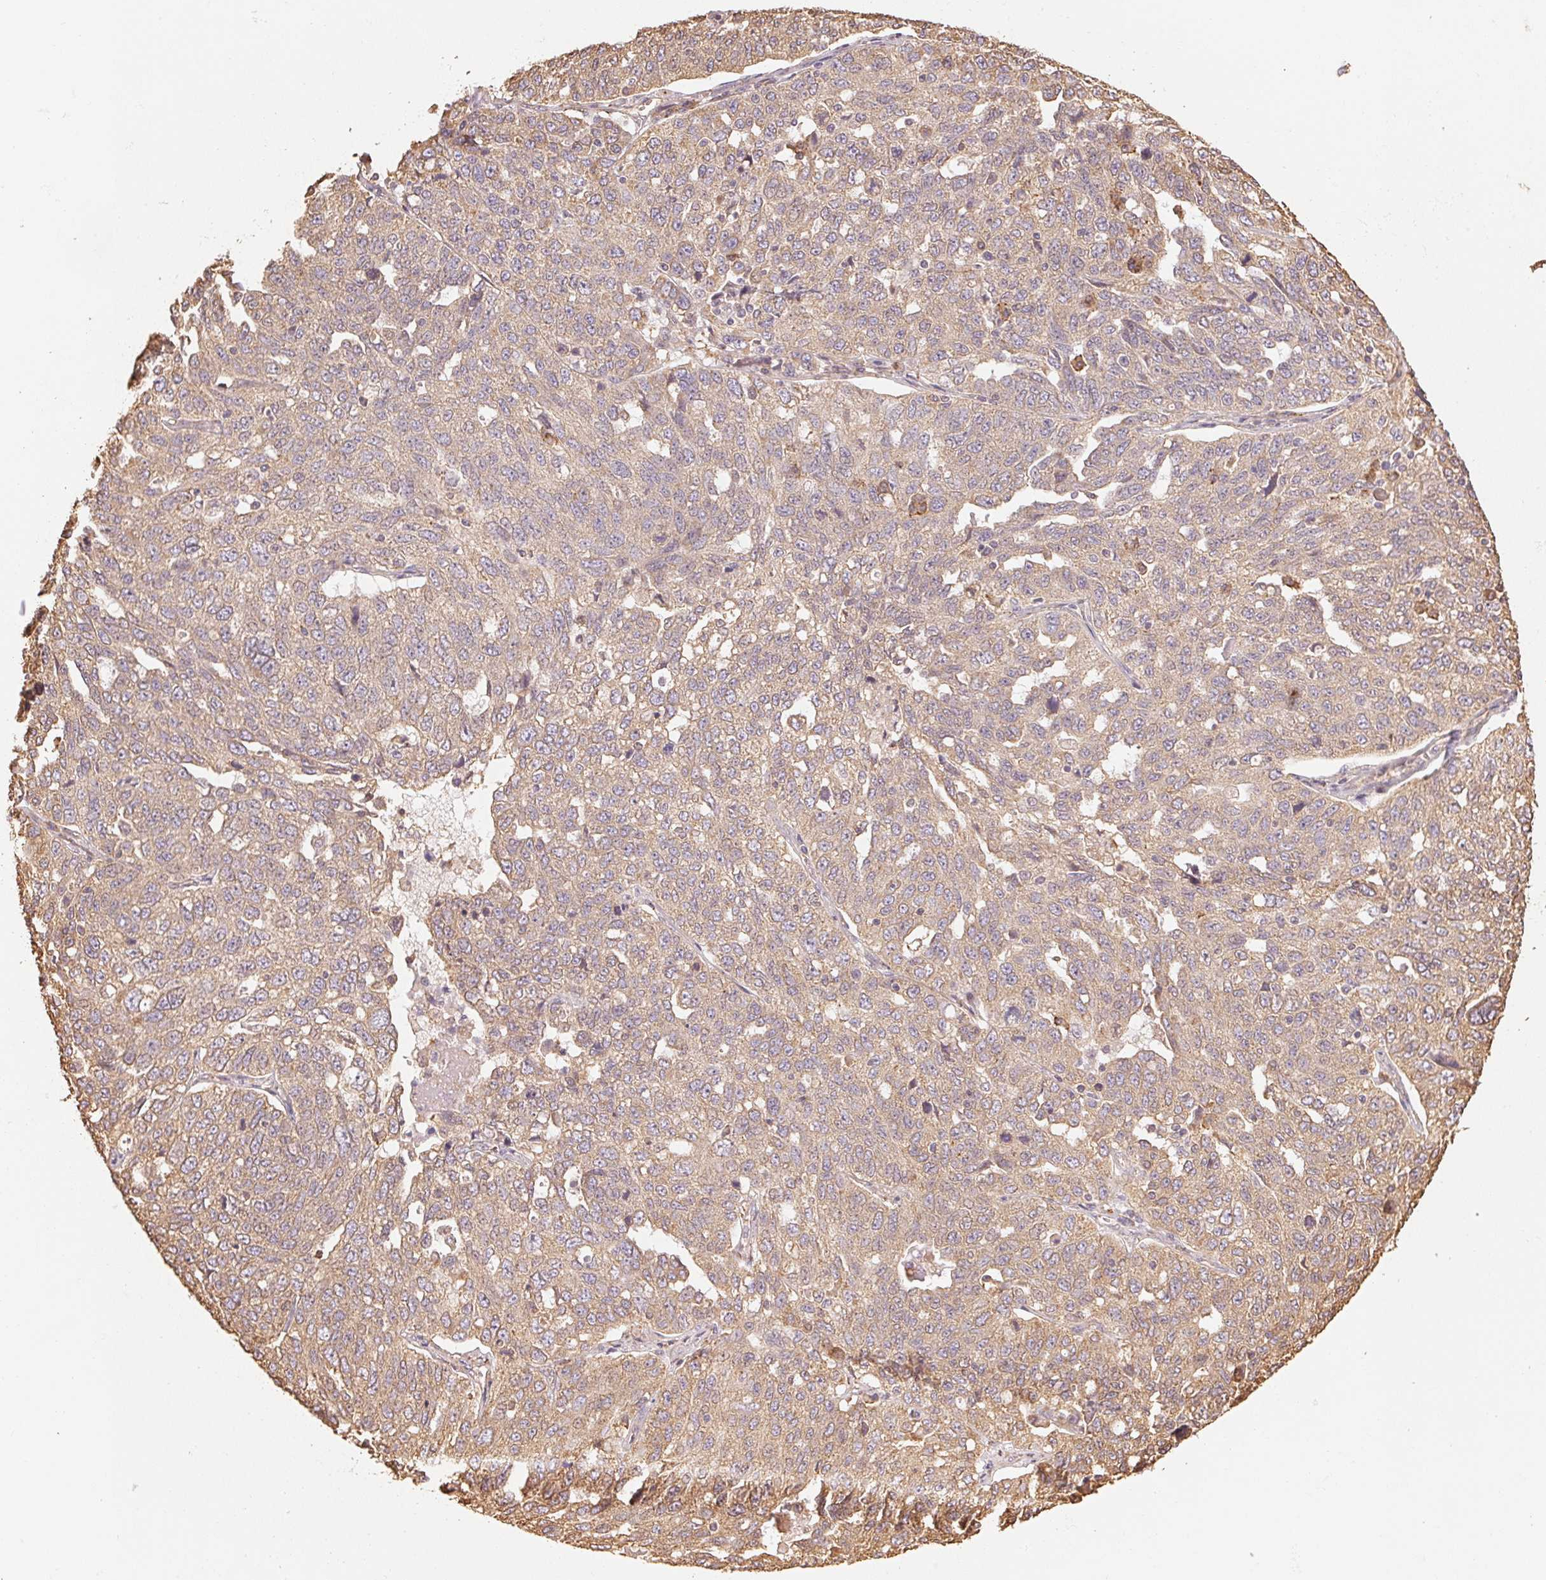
{"staining": {"intensity": "weak", "quantity": ">75%", "location": "cytoplasmic/membranous"}, "tissue": "ovarian cancer", "cell_type": "Tumor cells", "image_type": "cancer", "snomed": [{"axis": "morphology", "description": "Cystadenocarcinoma, serous, NOS"}, {"axis": "topography", "description": "Ovary"}], "caption": "Ovarian cancer stained with DAB immunohistochemistry shows low levels of weak cytoplasmic/membranous positivity in approximately >75% of tumor cells.", "gene": "C6orf163", "patient": {"sex": "female", "age": 71}}